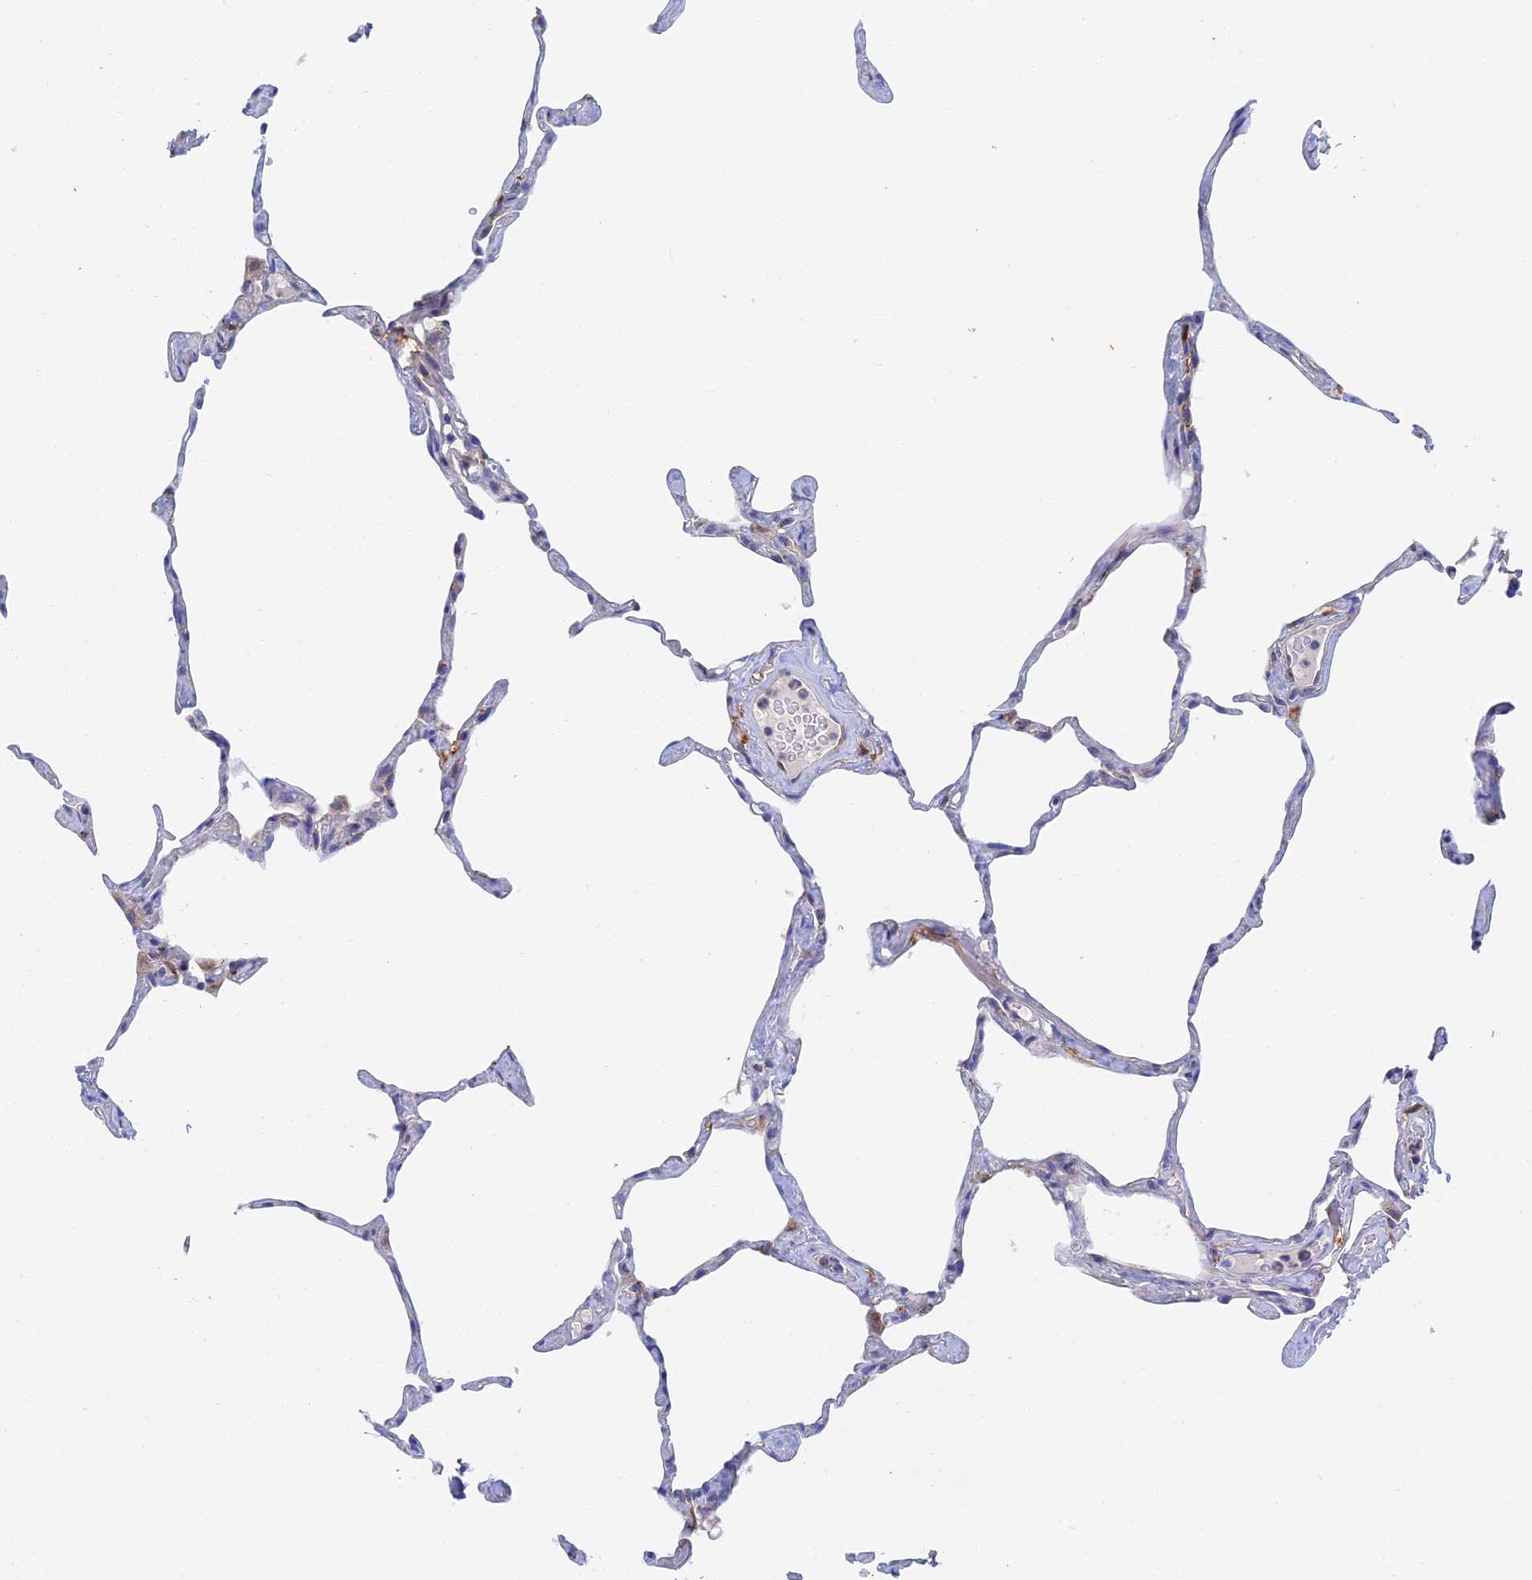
{"staining": {"intensity": "weak", "quantity": "<25%", "location": "cytoplasmic/membranous"}, "tissue": "lung", "cell_type": "Alveolar cells", "image_type": "normal", "snomed": [{"axis": "morphology", "description": "Normal tissue, NOS"}, {"axis": "topography", "description": "Lung"}], "caption": "A micrograph of lung stained for a protein demonstrates no brown staining in alveolar cells.", "gene": "SLC24A3", "patient": {"sex": "male", "age": 65}}